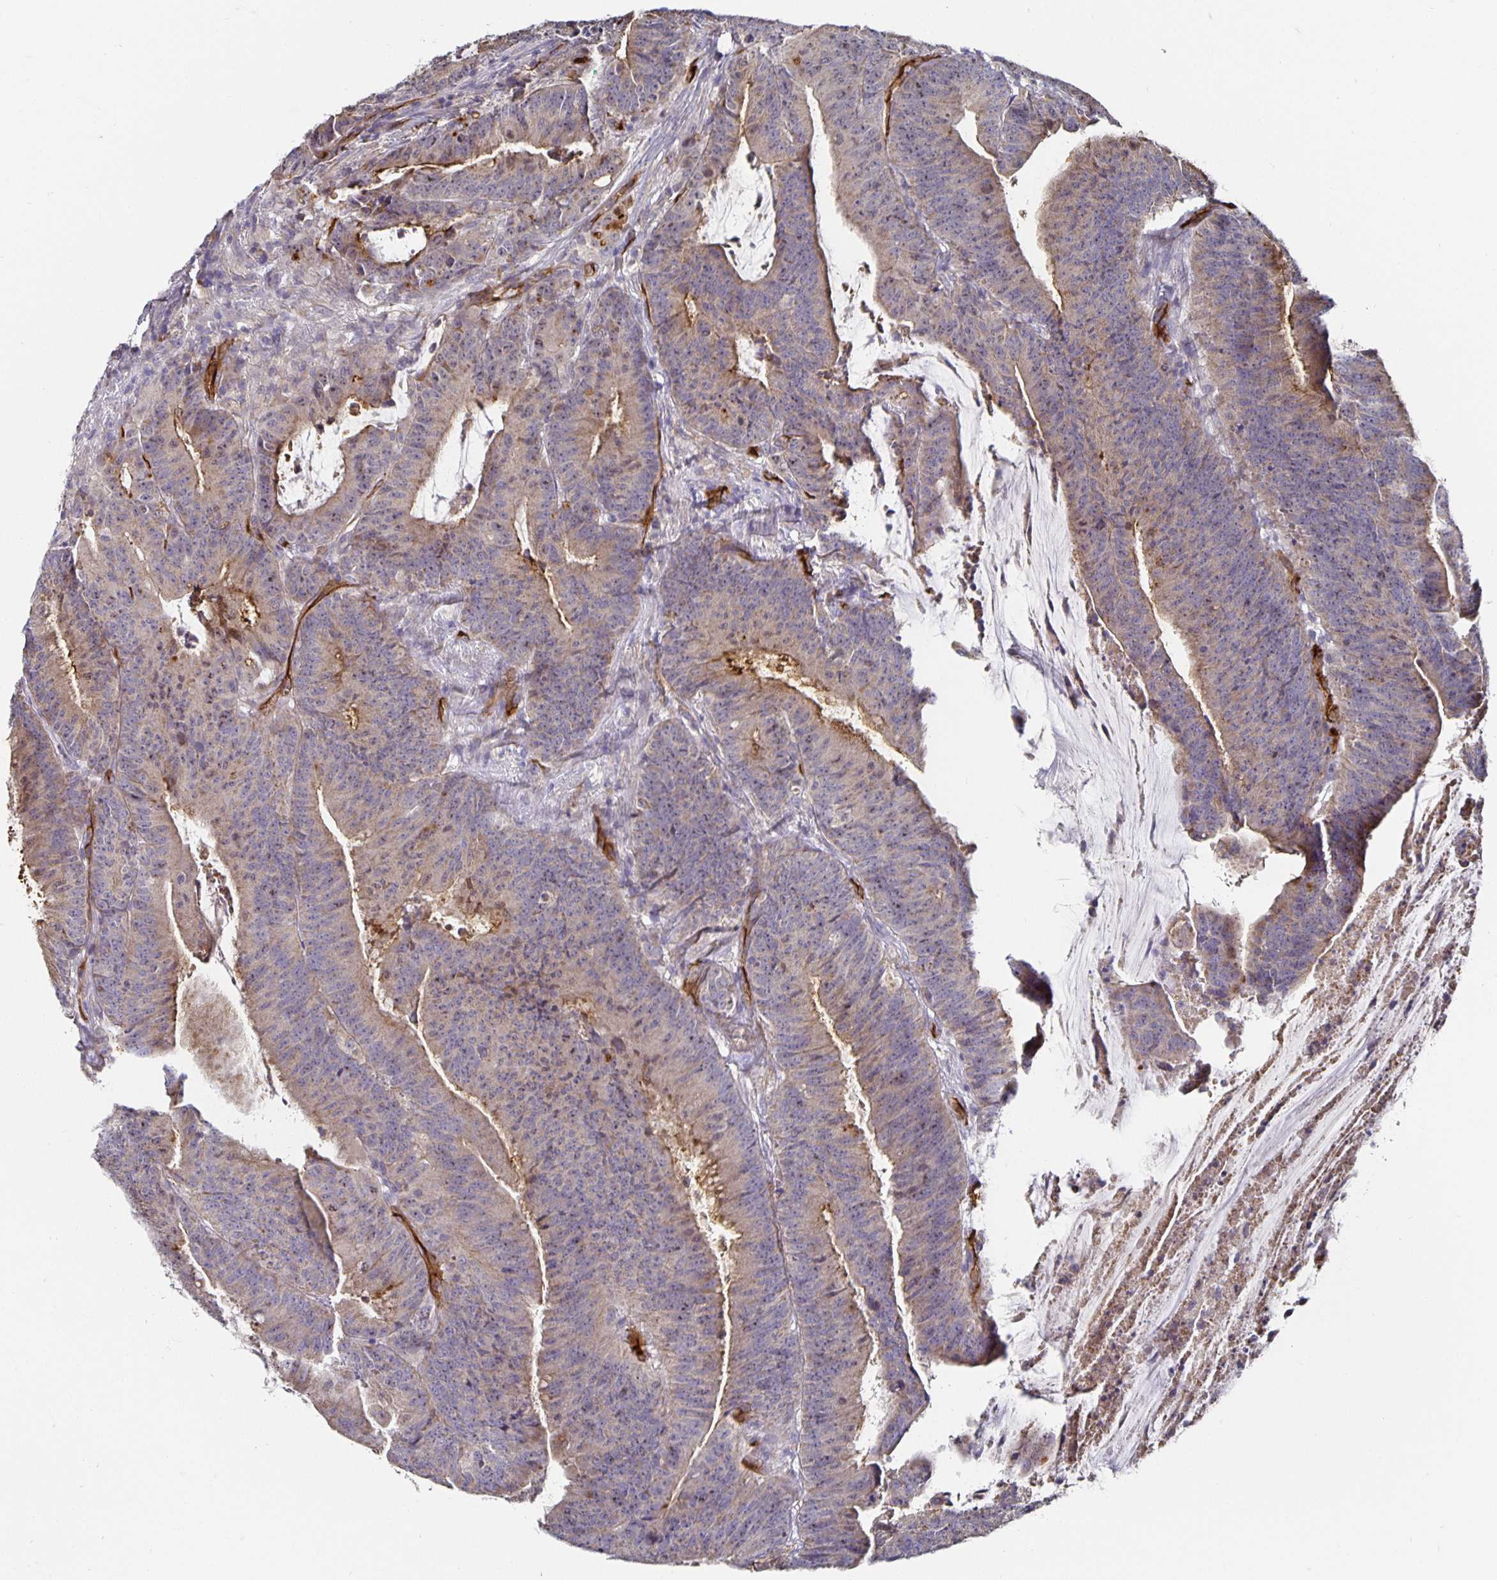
{"staining": {"intensity": "weak", "quantity": "25%-75%", "location": "cytoplasmic/membranous"}, "tissue": "colorectal cancer", "cell_type": "Tumor cells", "image_type": "cancer", "snomed": [{"axis": "morphology", "description": "Adenocarcinoma, NOS"}, {"axis": "topography", "description": "Colon"}], "caption": "Protein staining displays weak cytoplasmic/membranous expression in approximately 25%-75% of tumor cells in adenocarcinoma (colorectal).", "gene": "PODXL", "patient": {"sex": "female", "age": 78}}